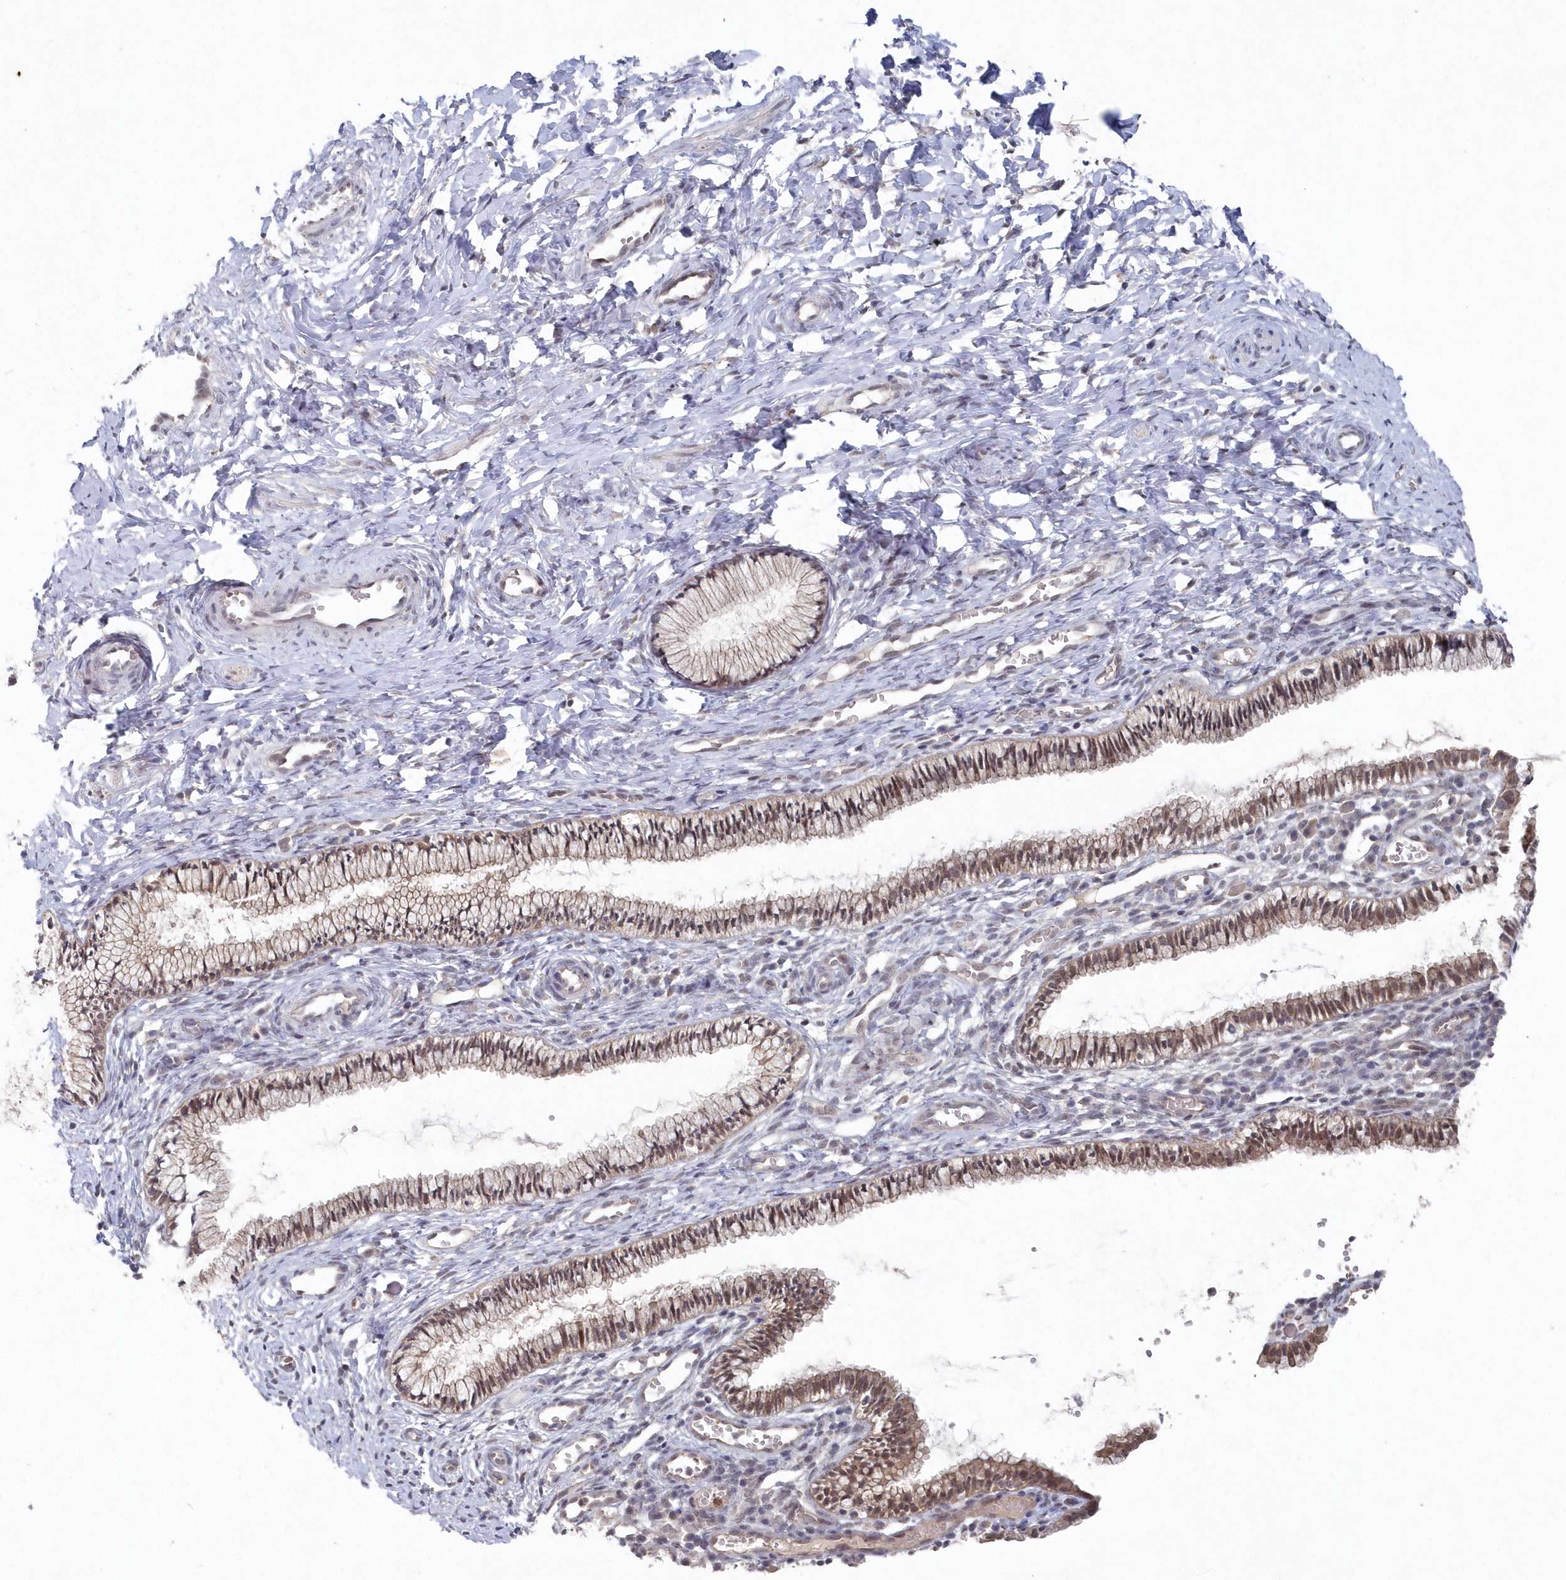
{"staining": {"intensity": "moderate", "quantity": ">75%", "location": "cytoplasmic/membranous,nuclear"}, "tissue": "cervix", "cell_type": "Glandular cells", "image_type": "normal", "snomed": [{"axis": "morphology", "description": "Normal tissue, NOS"}, {"axis": "topography", "description": "Cervix"}], "caption": "Protein expression analysis of benign cervix displays moderate cytoplasmic/membranous,nuclear expression in approximately >75% of glandular cells. The staining was performed using DAB (3,3'-diaminobenzidine) to visualize the protein expression in brown, while the nuclei were stained in blue with hematoxylin (Magnification: 20x).", "gene": "VSIG2", "patient": {"sex": "female", "age": 27}}